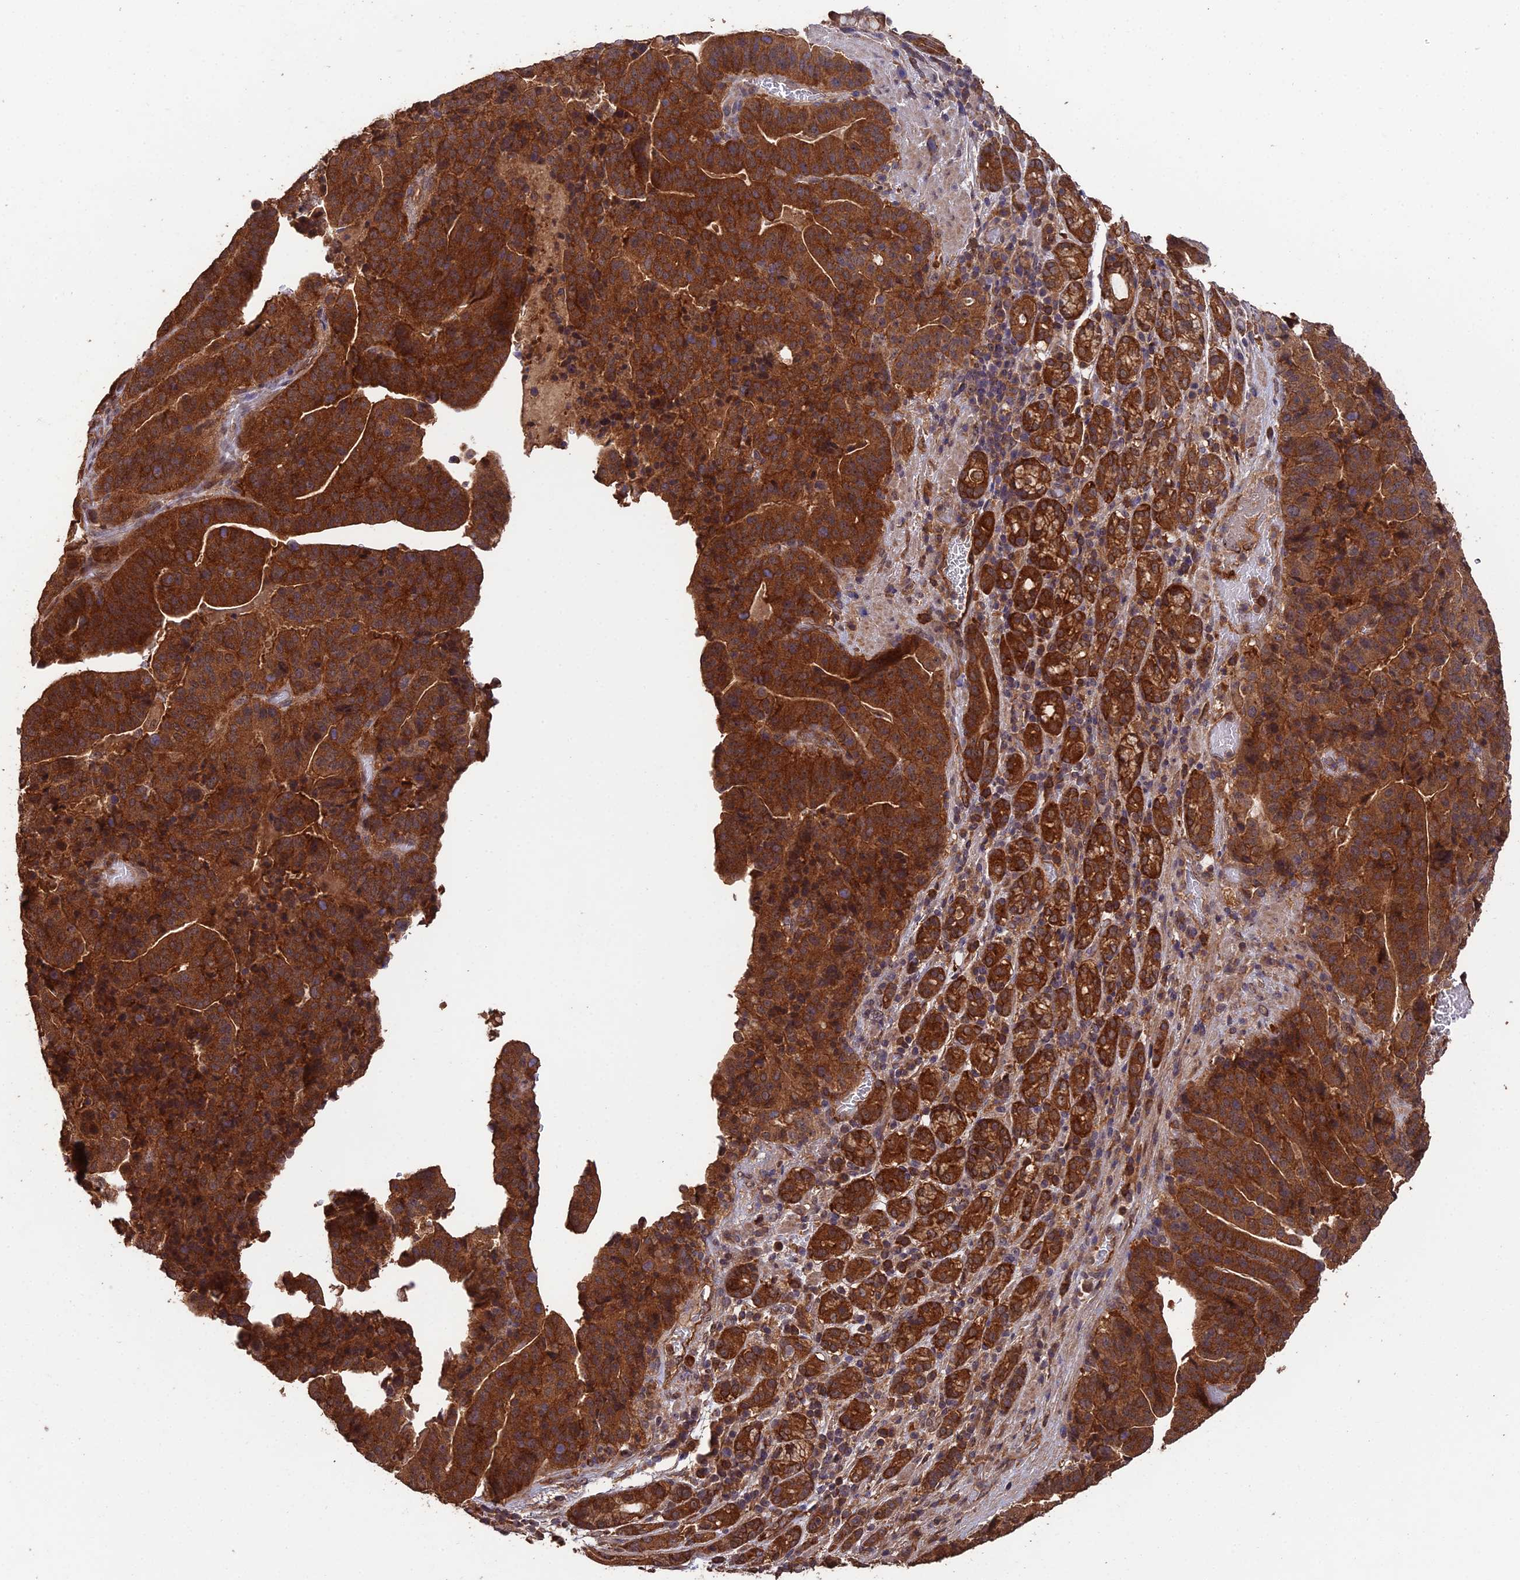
{"staining": {"intensity": "strong", "quantity": ">75%", "location": "cytoplasmic/membranous"}, "tissue": "stomach cancer", "cell_type": "Tumor cells", "image_type": "cancer", "snomed": [{"axis": "morphology", "description": "Adenocarcinoma, NOS"}, {"axis": "topography", "description": "Stomach"}], "caption": "Protein analysis of adenocarcinoma (stomach) tissue exhibits strong cytoplasmic/membranous positivity in approximately >75% of tumor cells.", "gene": "RALGAPA2", "patient": {"sex": "male", "age": 48}}